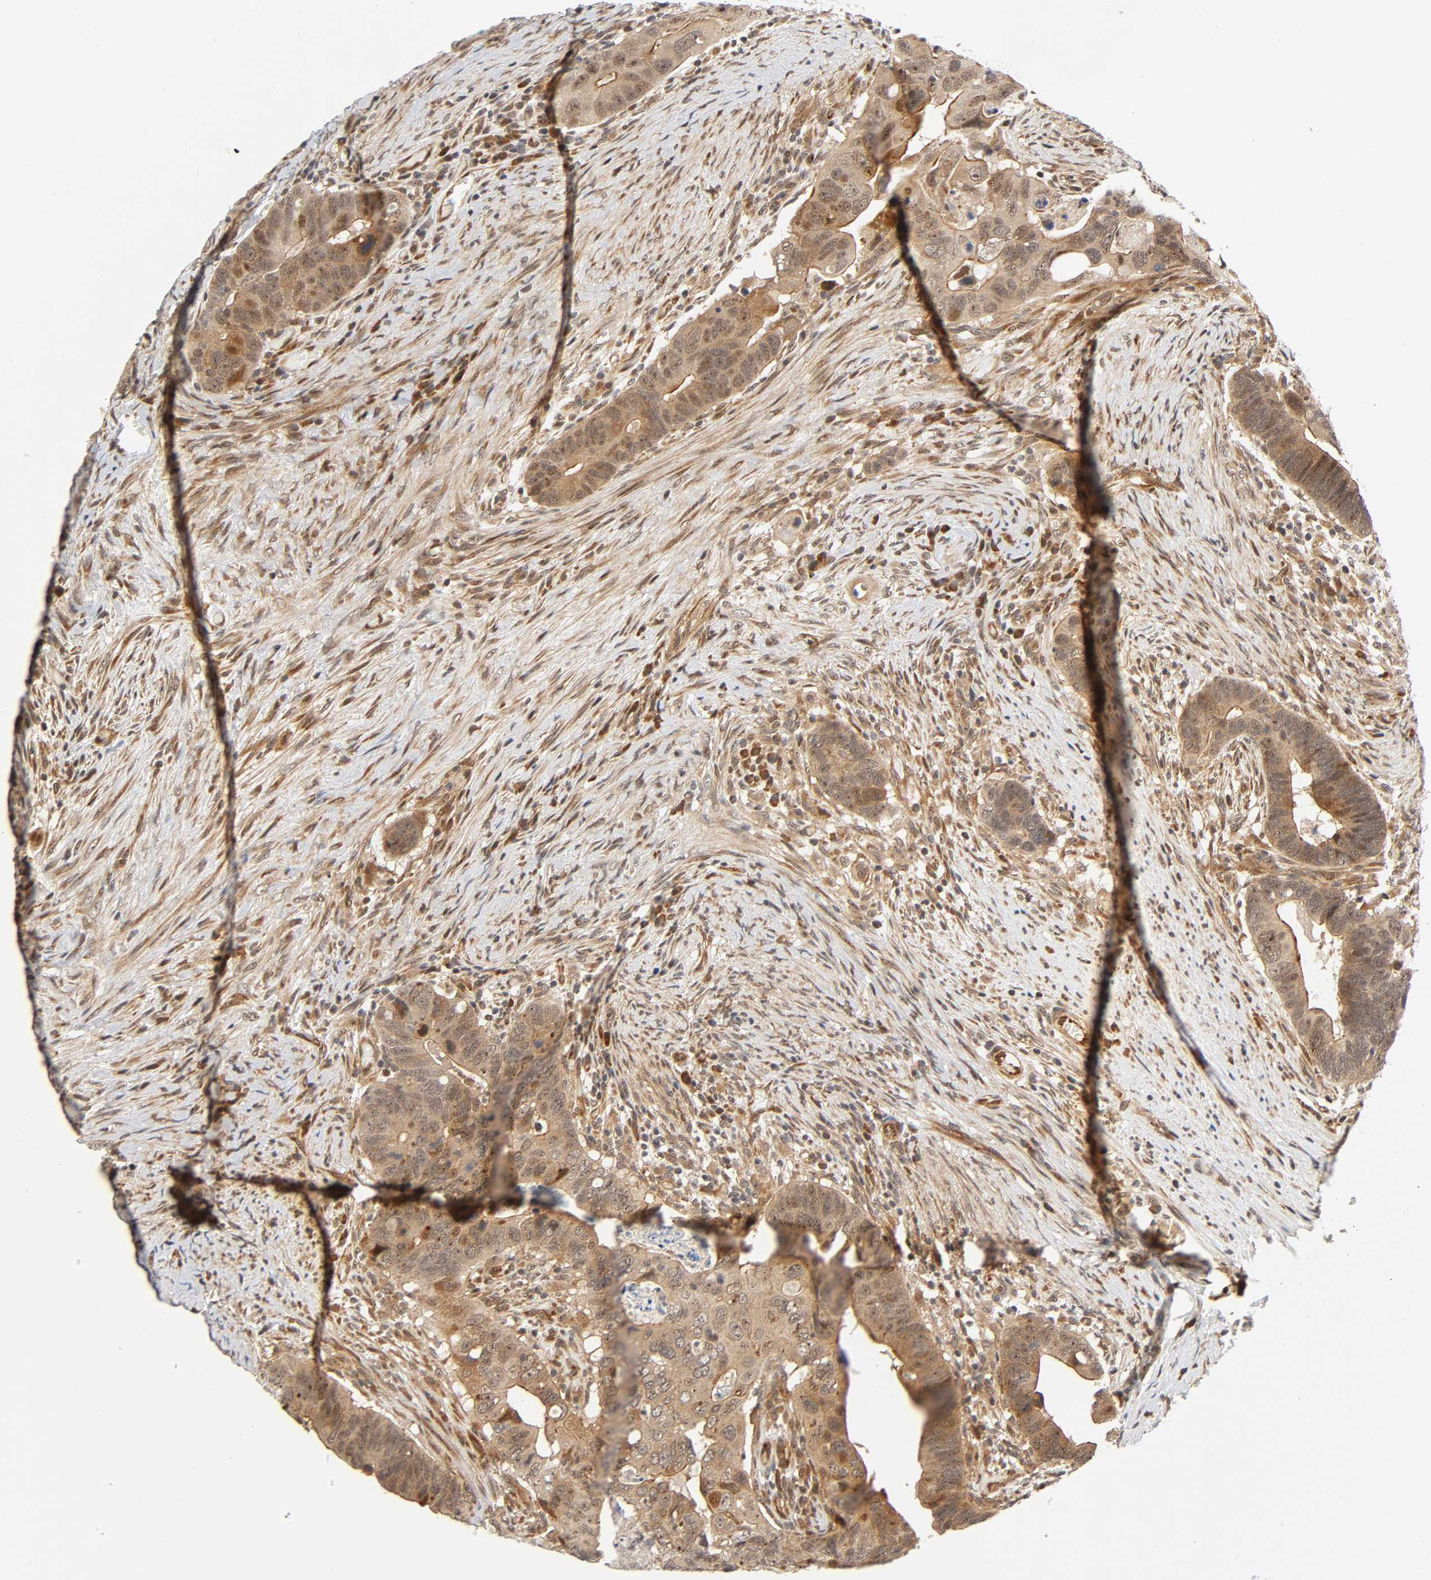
{"staining": {"intensity": "weak", "quantity": ">75%", "location": "cytoplasmic/membranous,nuclear"}, "tissue": "colorectal cancer", "cell_type": "Tumor cells", "image_type": "cancer", "snomed": [{"axis": "morphology", "description": "Adenocarcinoma, NOS"}, {"axis": "topography", "description": "Rectum"}], "caption": "Brown immunohistochemical staining in adenocarcinoma (colorectal) exhibits weak cytoplasmic/membranous and nuclear expression in about >75% of tumor cells.", "gene": "IQCJ-SCHIP1", "patient": {"sex": "male", "age": 53}}